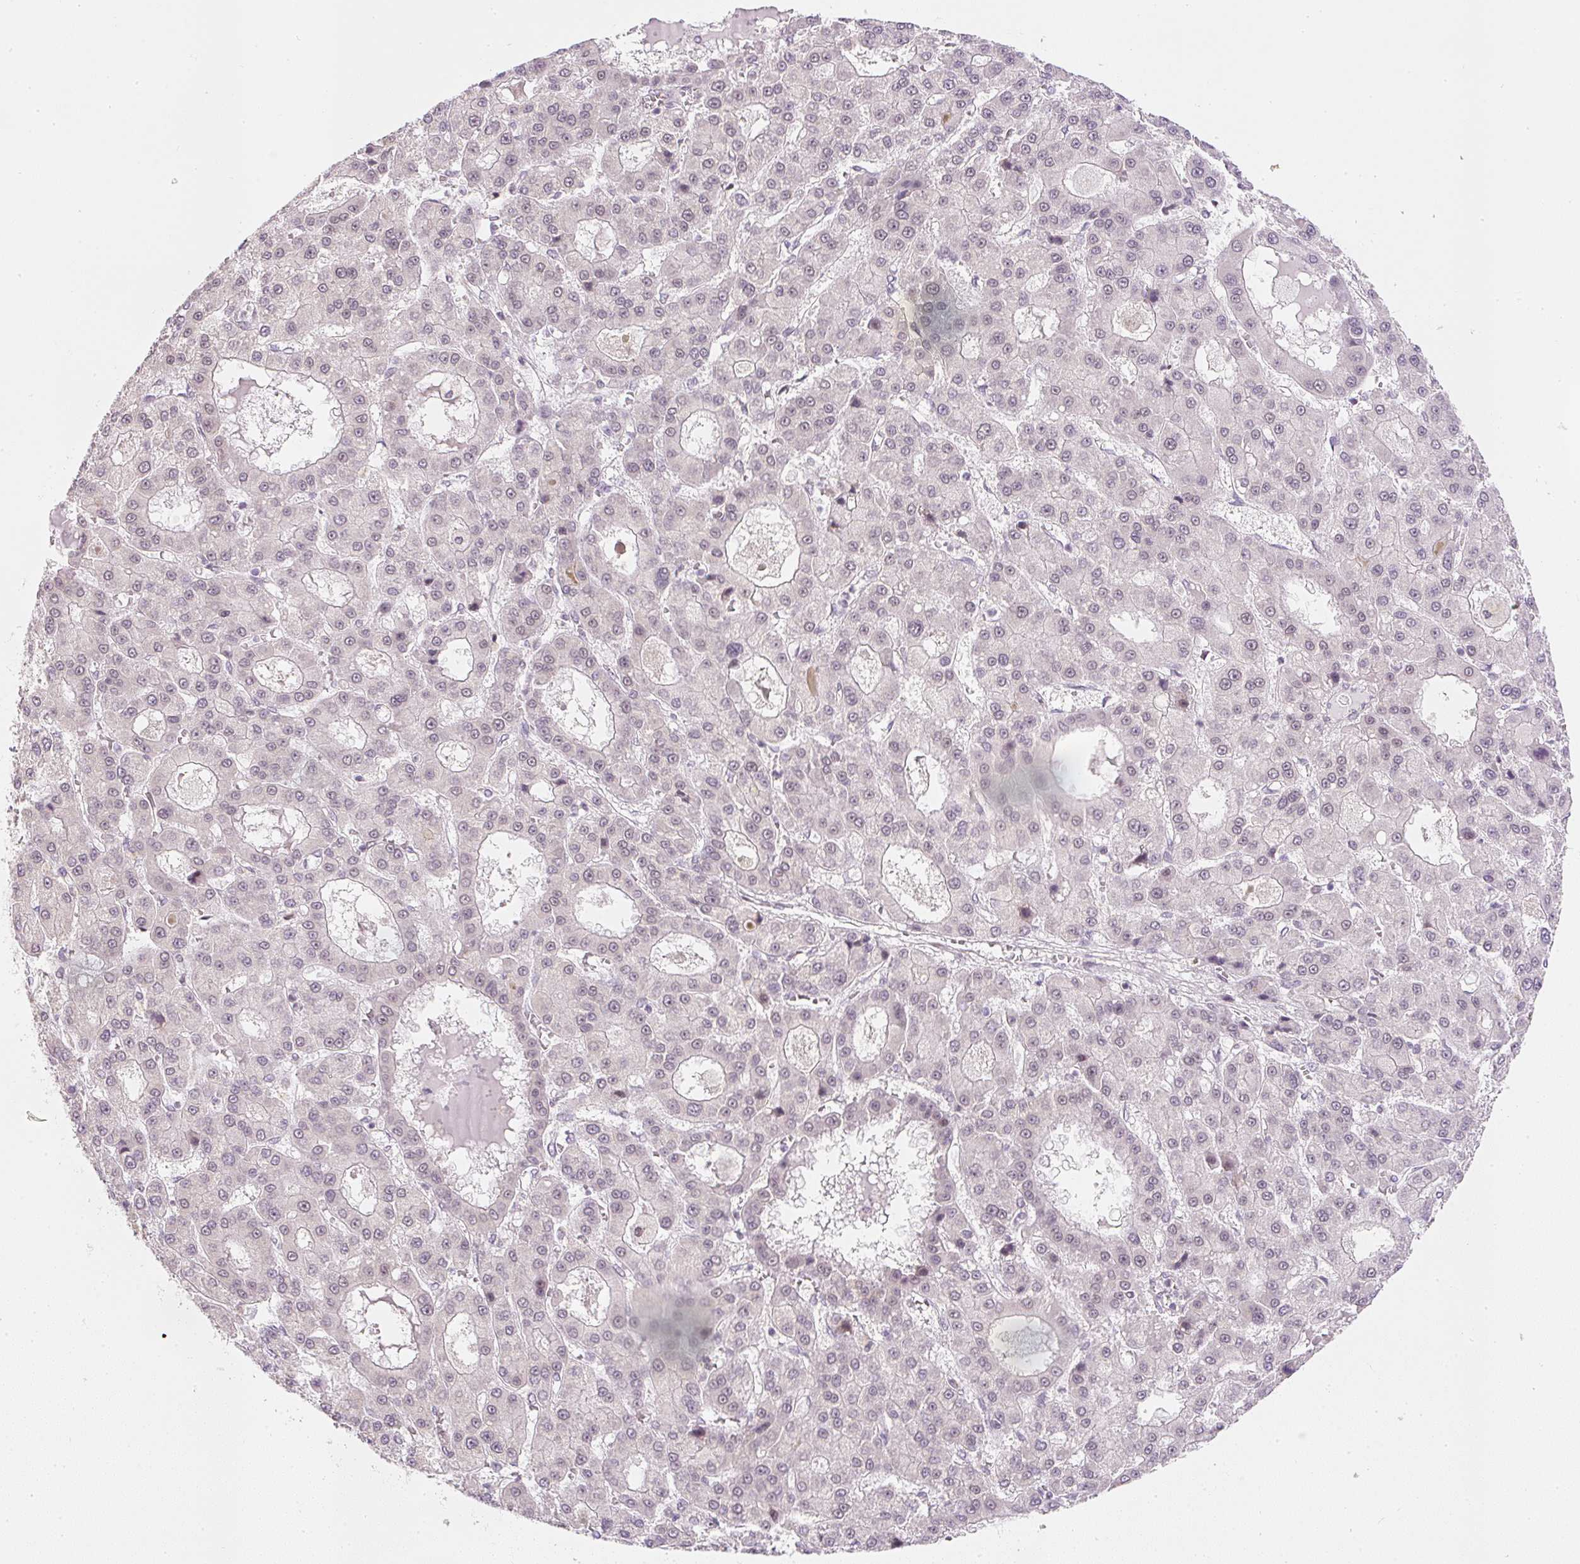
{"staining": {"intensity": "weak", "quantity": "<25%", "location": "nuclear"}, "tissue": "liver cancer", "cell_type": "Tumor cells", "image_type": "cancer", "snomed": [{"axis": "morphology", "description": "Carcinoma, Hepatocellular, NOS"}, {"axis": "topography", "description": "Liver"}], "caption": "Liver cancer was stained to show a protein in brown. There is no significant expression in tumor cells. Nuclei are stained in blue.", "gene": "DPPA4", "patient": {"sex": "male", "age": 70}}